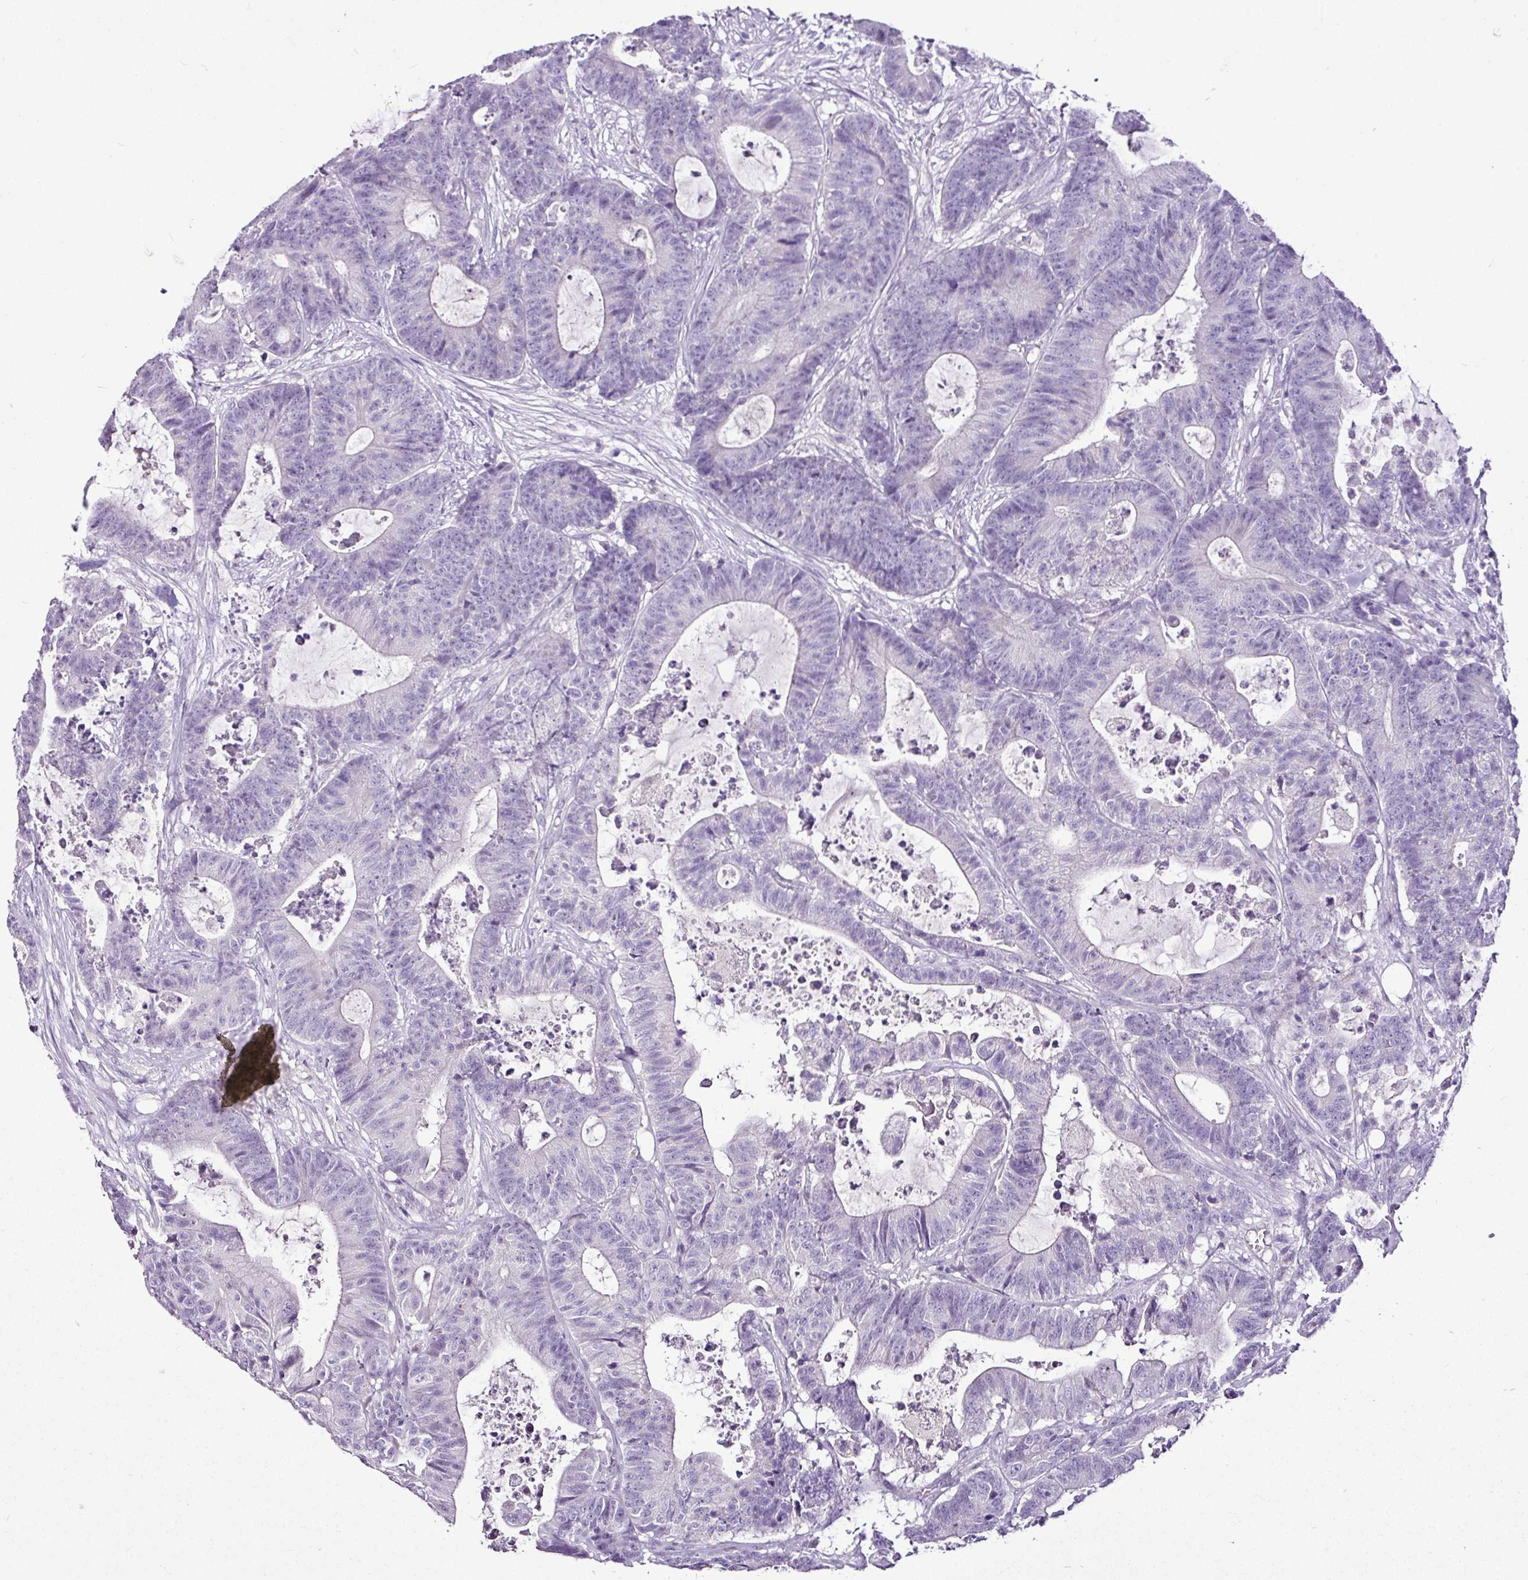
{"staining": {"intensity": "negative", "quantity": "none", "location": "none"}, "tissue": "colorectal cancer", "cell_type": "Tumor cells", "image_type": "cancer", "snomed": [{"axis": "morphology", "description": "Adenocarcinoma, NOS"}, {"axis": "topography", "description": "Colon"}], "caption": "Adenocarcinoma (colorectal) stained for a protein using immunohistochemistry demonstrates no expression tumor cells.", "gene": "ESR1", "patient": {"sex": "female", "age": 84}}